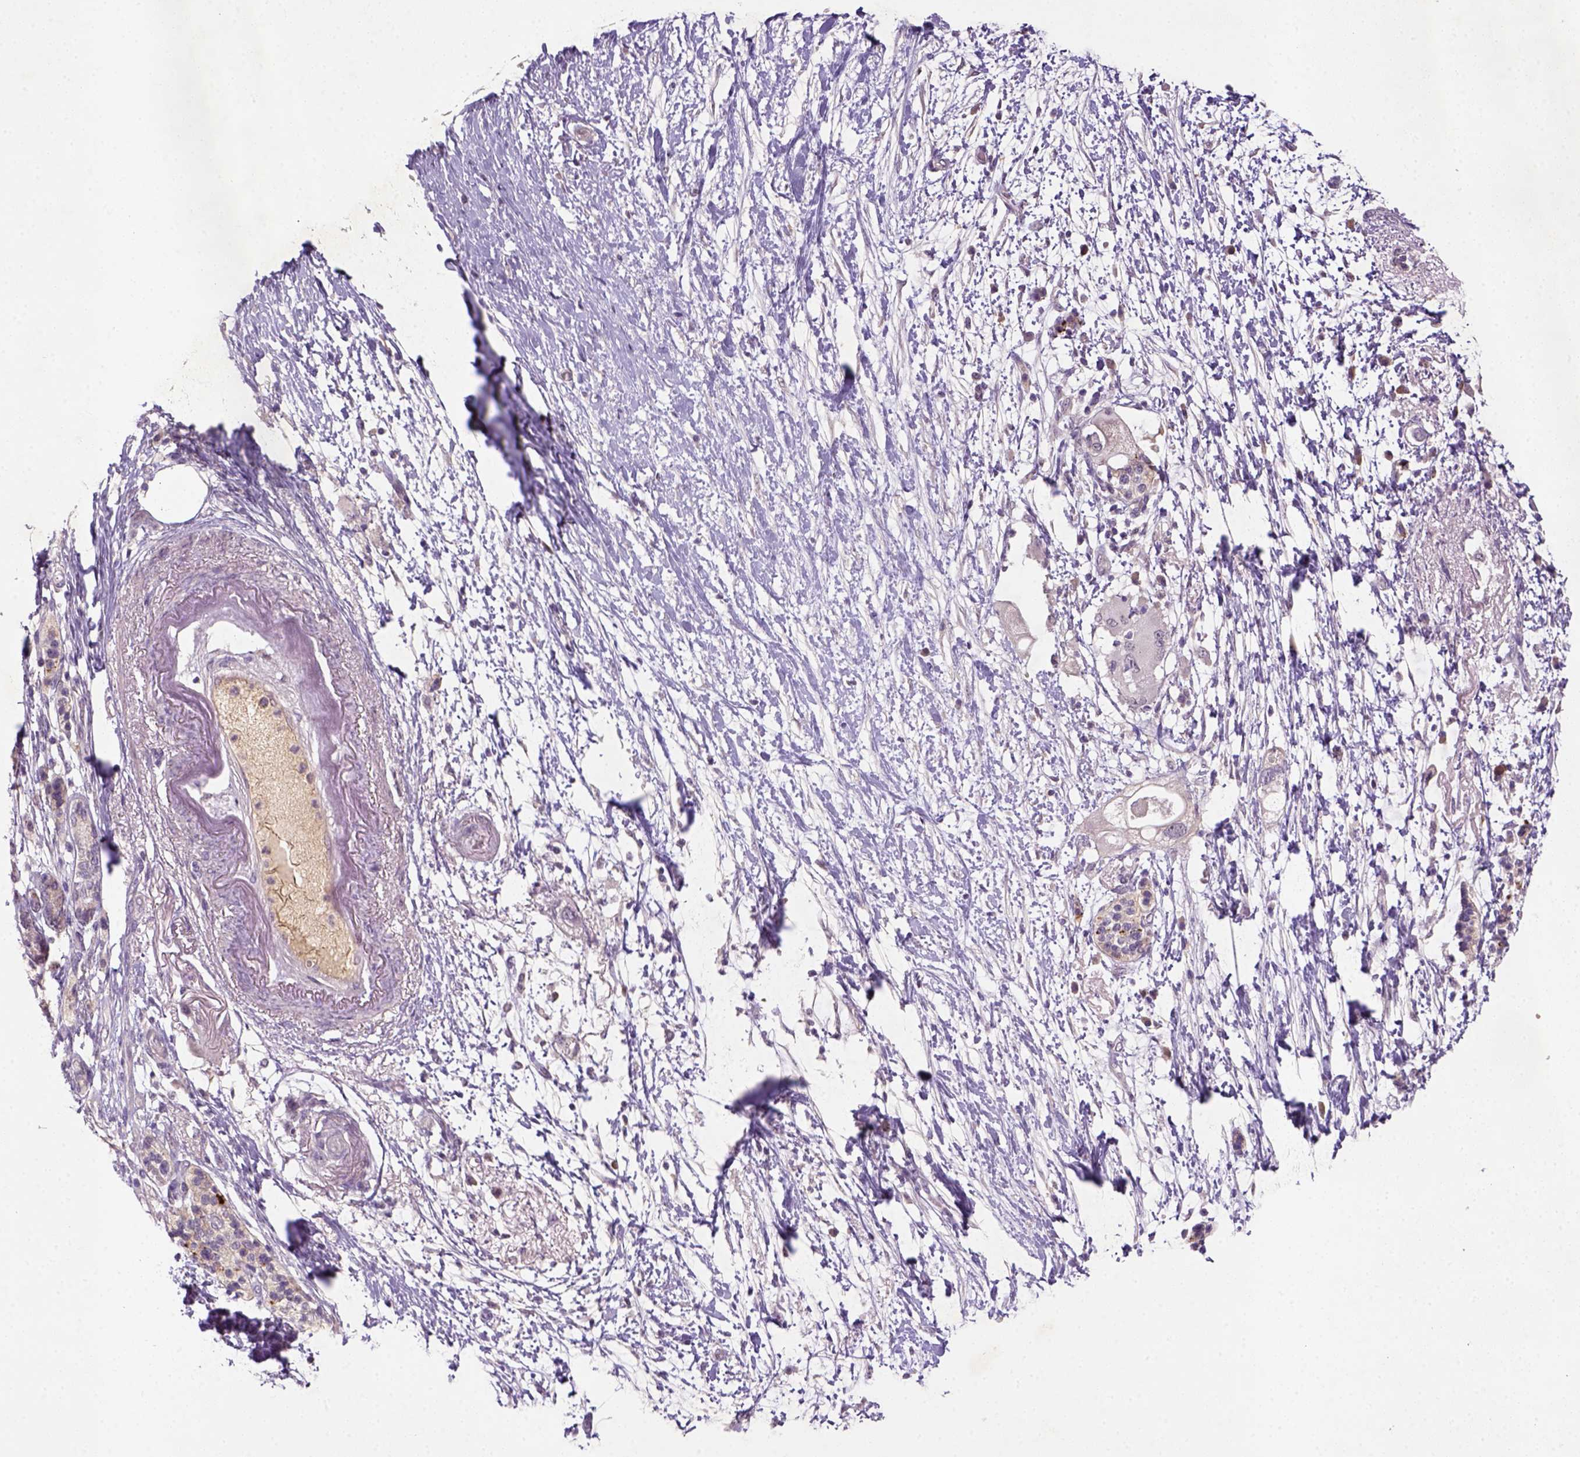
{"staining": {"intensity": "negative", "quantity": "none", "location": "none"}, "tissue": "pancreatic cancer", "cell_type": "Tumor cells", "image_type": "cancer", "snomed": [{"axis": "morphology", "description": "Adenocarcinoma, NOS"}, {"axis": "topography", "description": "Pancreas"}], "caption": "Immunohistochemistry (IHC) histopathology image of neoplastic tissue: pancreatic cancer stained with DAB reveals no significant protein staining in tumor cells. (DAB (3,3'-diaminobenzidine) immunohistochemistry with hematoxylin counter stain).", "gene": "NLGN2", "patient": {"sex": "female", "age": 72}}